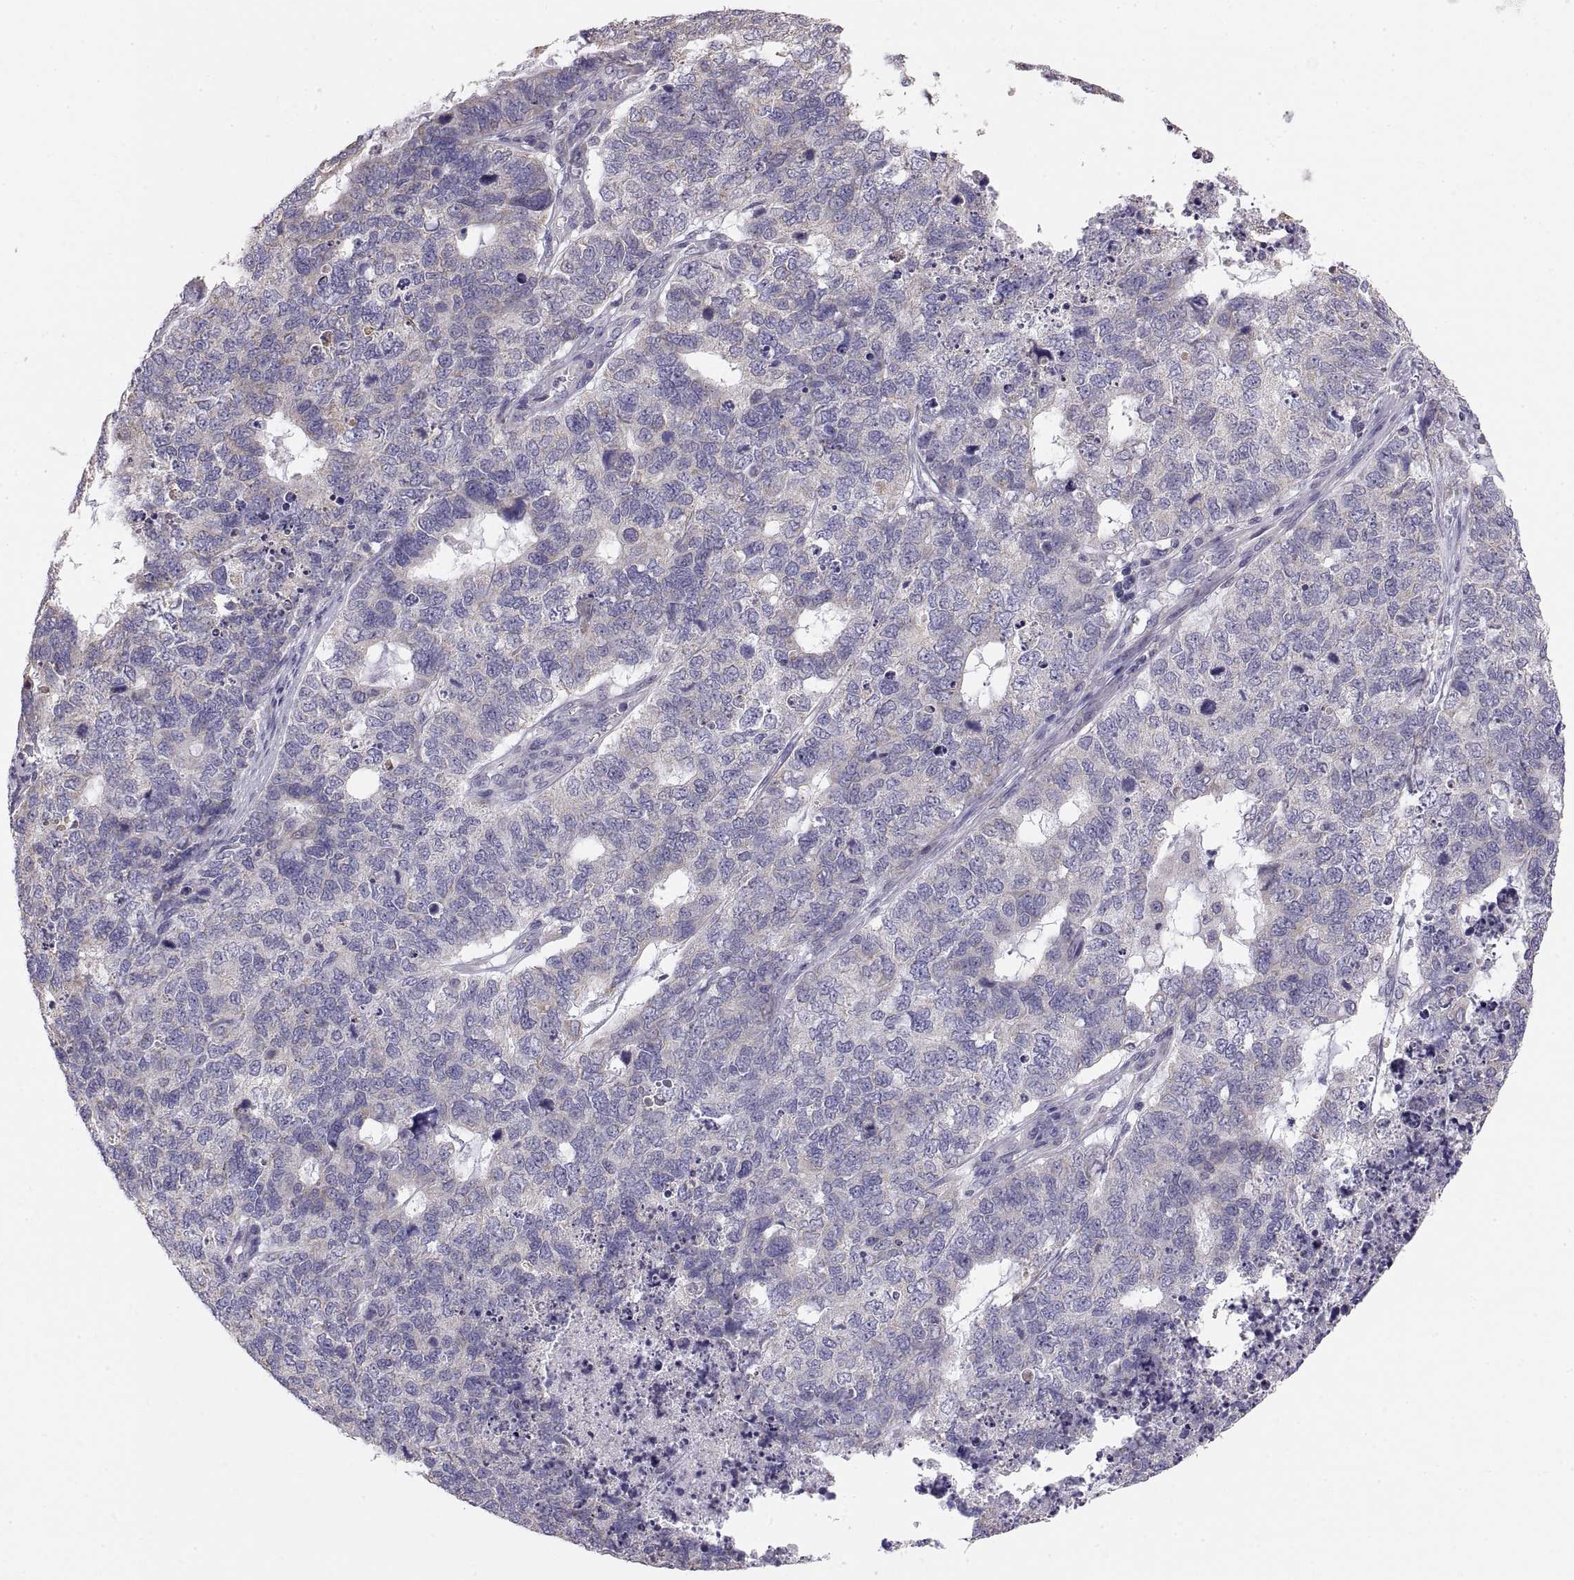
{"staining": {"intensity": "negative", "quantity": "none", "location": "none"}, "tissue": "cervical cancer", "cell_type": "Tumor cells", "image_type": "cancer", "snomed": [{"axis": "morphology", "description": "Squamous cell carcinoma, NOS"}, {"axis": "topography", "description": "Cervix"}], "caption": "IHC of human cervical squamous cell carcinoma displays no expression in tumor cells.", "gene": "TNNC1", "patient": {"sex": "female", "age": 63}}